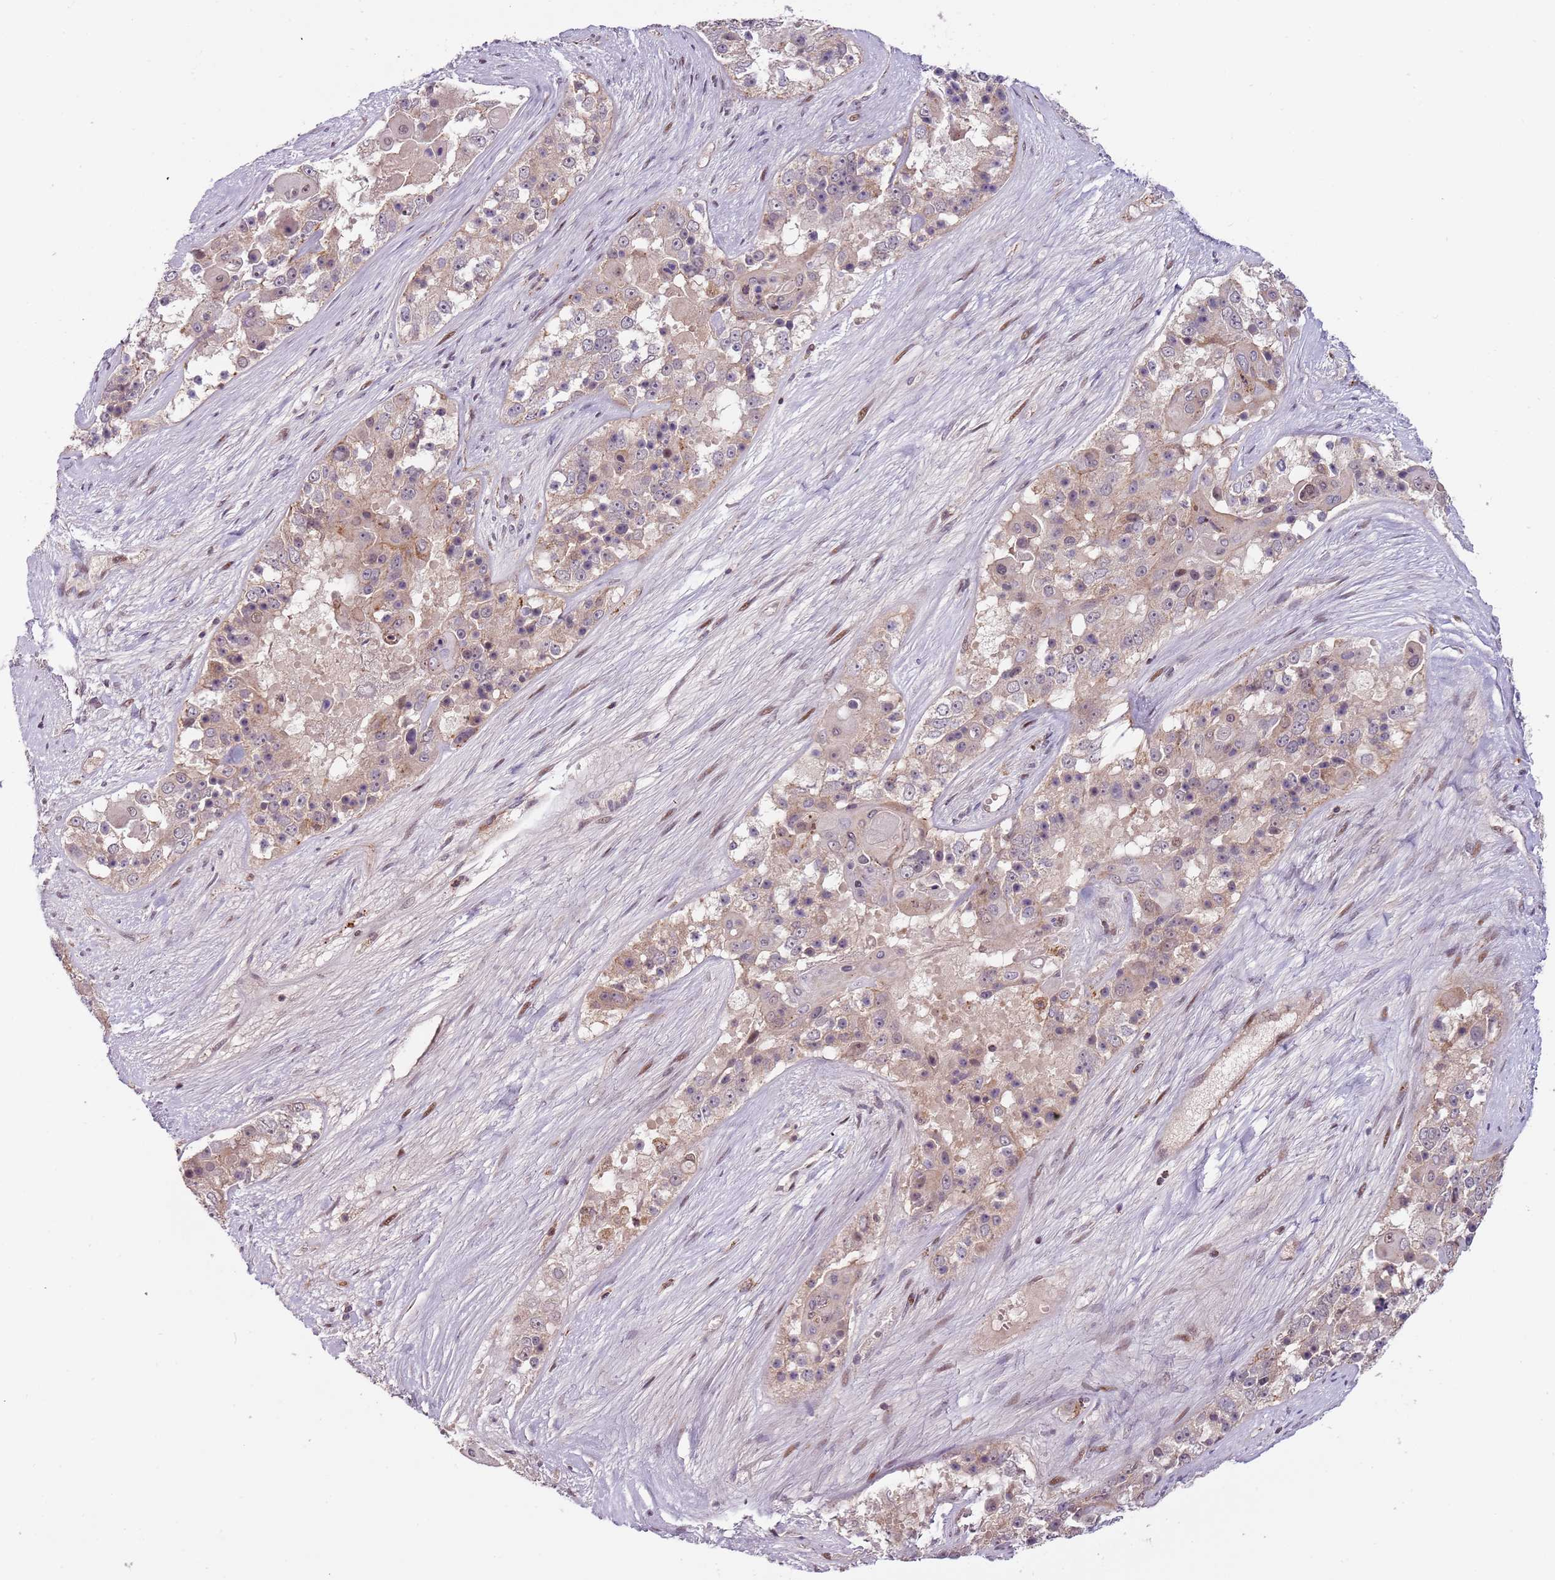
{"staining": {"intensity": "moderate", "quantity": "<25%", "location": "cytoplasmic/membranous"}, "tissue": "ovarian cancer", "cell_type": "Tumor cells", "image_type": "cancer", "snomed": [{"axis": "morphology", "description": "Carcinoma, endometroid"}, {"axis": "topography", "description": "Ovary"}], "caption": "Immunohistochemistry histopathology image of neoplastic tissue: ovarian cancer stained using immunohistochemistry exhibits low levels of moderate protein expression localized specifically in the cytoplasmic/membranous of tumor cells, appearing as a cytoplasmic/membranous brown color.", "gene": "ULK3", "patient": {"sex": "female", "age": 51}}